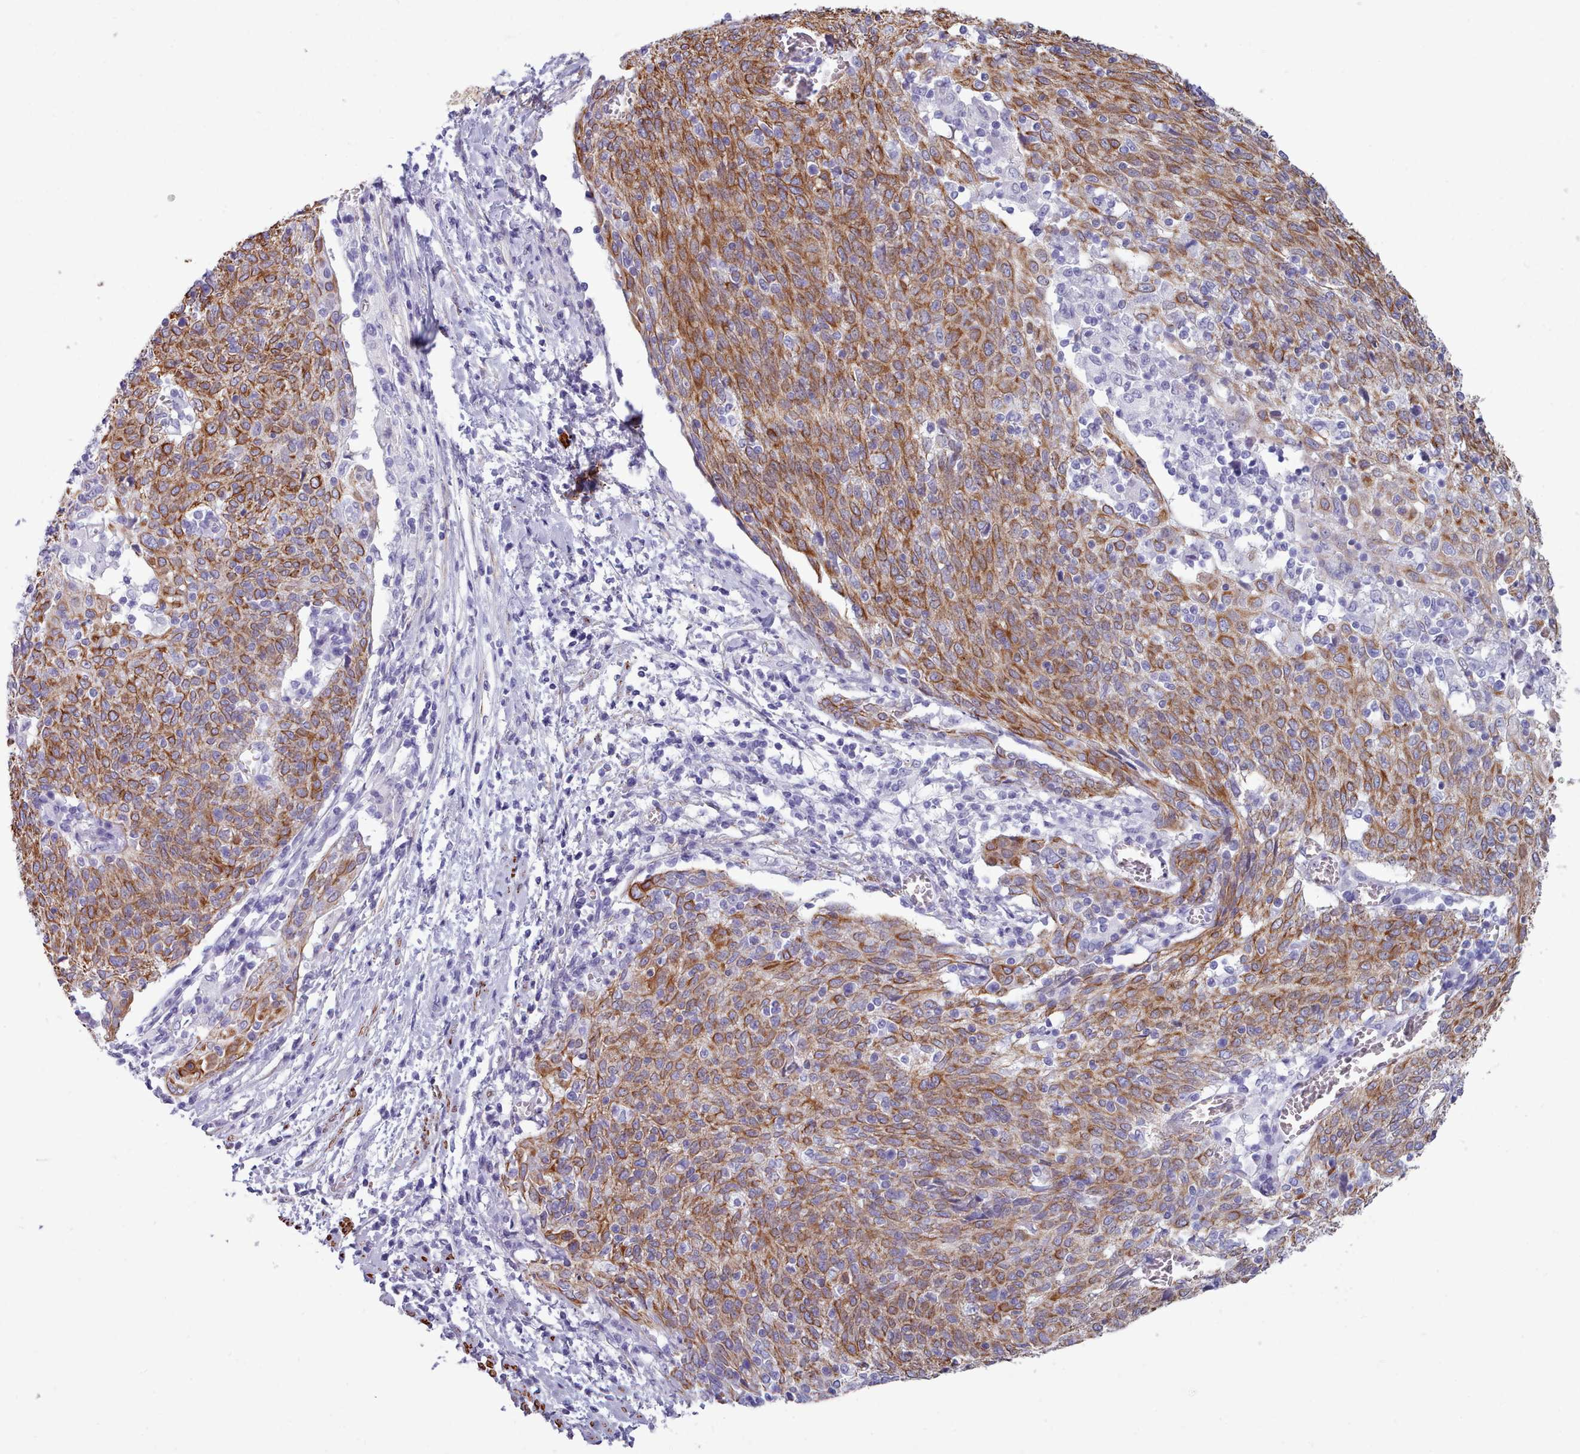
{"staining": {"intensity": "moderate", "quantity": ">75%", "location": "cytoplasmic/membranous"}, "tissue": "cervical cancer", "cell_type": "Tumor cells", "image_type": "cancer", "snomed": [{"axis": "morphology", "description": "Squamous cell carcinoma, NOS"}, {"axis": "topography", "description": "Cervix"}], "caption": "This is a histology image of IHC staining of squamous cell carcinoma (cervical), which shows moderate staining in the cytoplasmic/membranous of tumor cells.", "gene": "FPGS", "patient": {"sex": "female", "age": 52}}